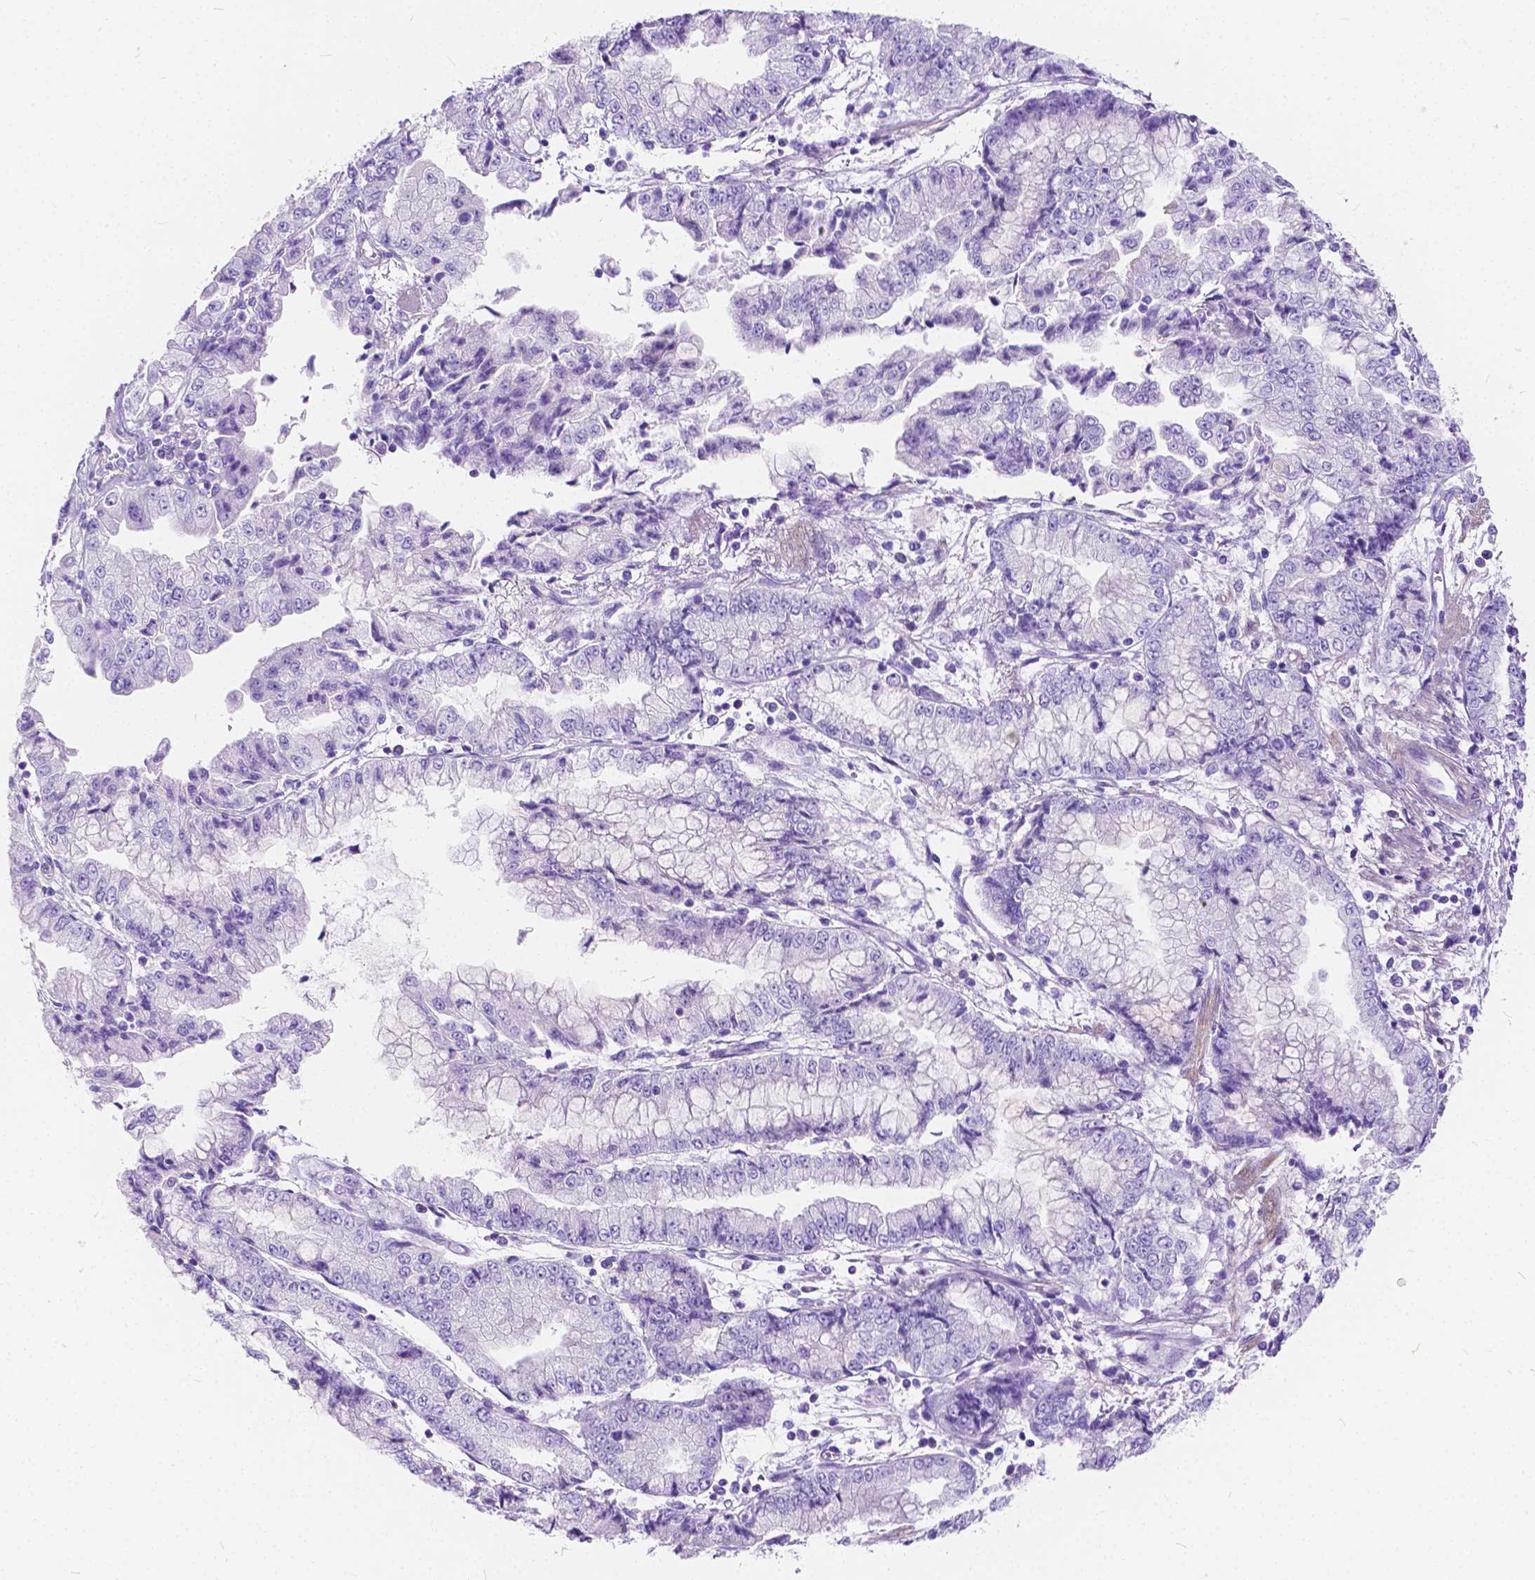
{"staining": {"intensity": "negative", "quantity": "none", "location": "none"}, "tissue": "stomach cancer", "cell_type": "Tumor cells", "image_type": "cancer", "snomed": [{"axis": "morphology", "description": "Adenocarcinoma, NOS"}, {"axis": "topography", "description": "Stomach, upper"}], "caption": "Tumor cells are negative for brown protein staining in stomach cancer (adenocarcinoma). (DAB IHC, high magnification).", "gene": "CHRM1", "patient": {"sex": "female", "age": 74}}